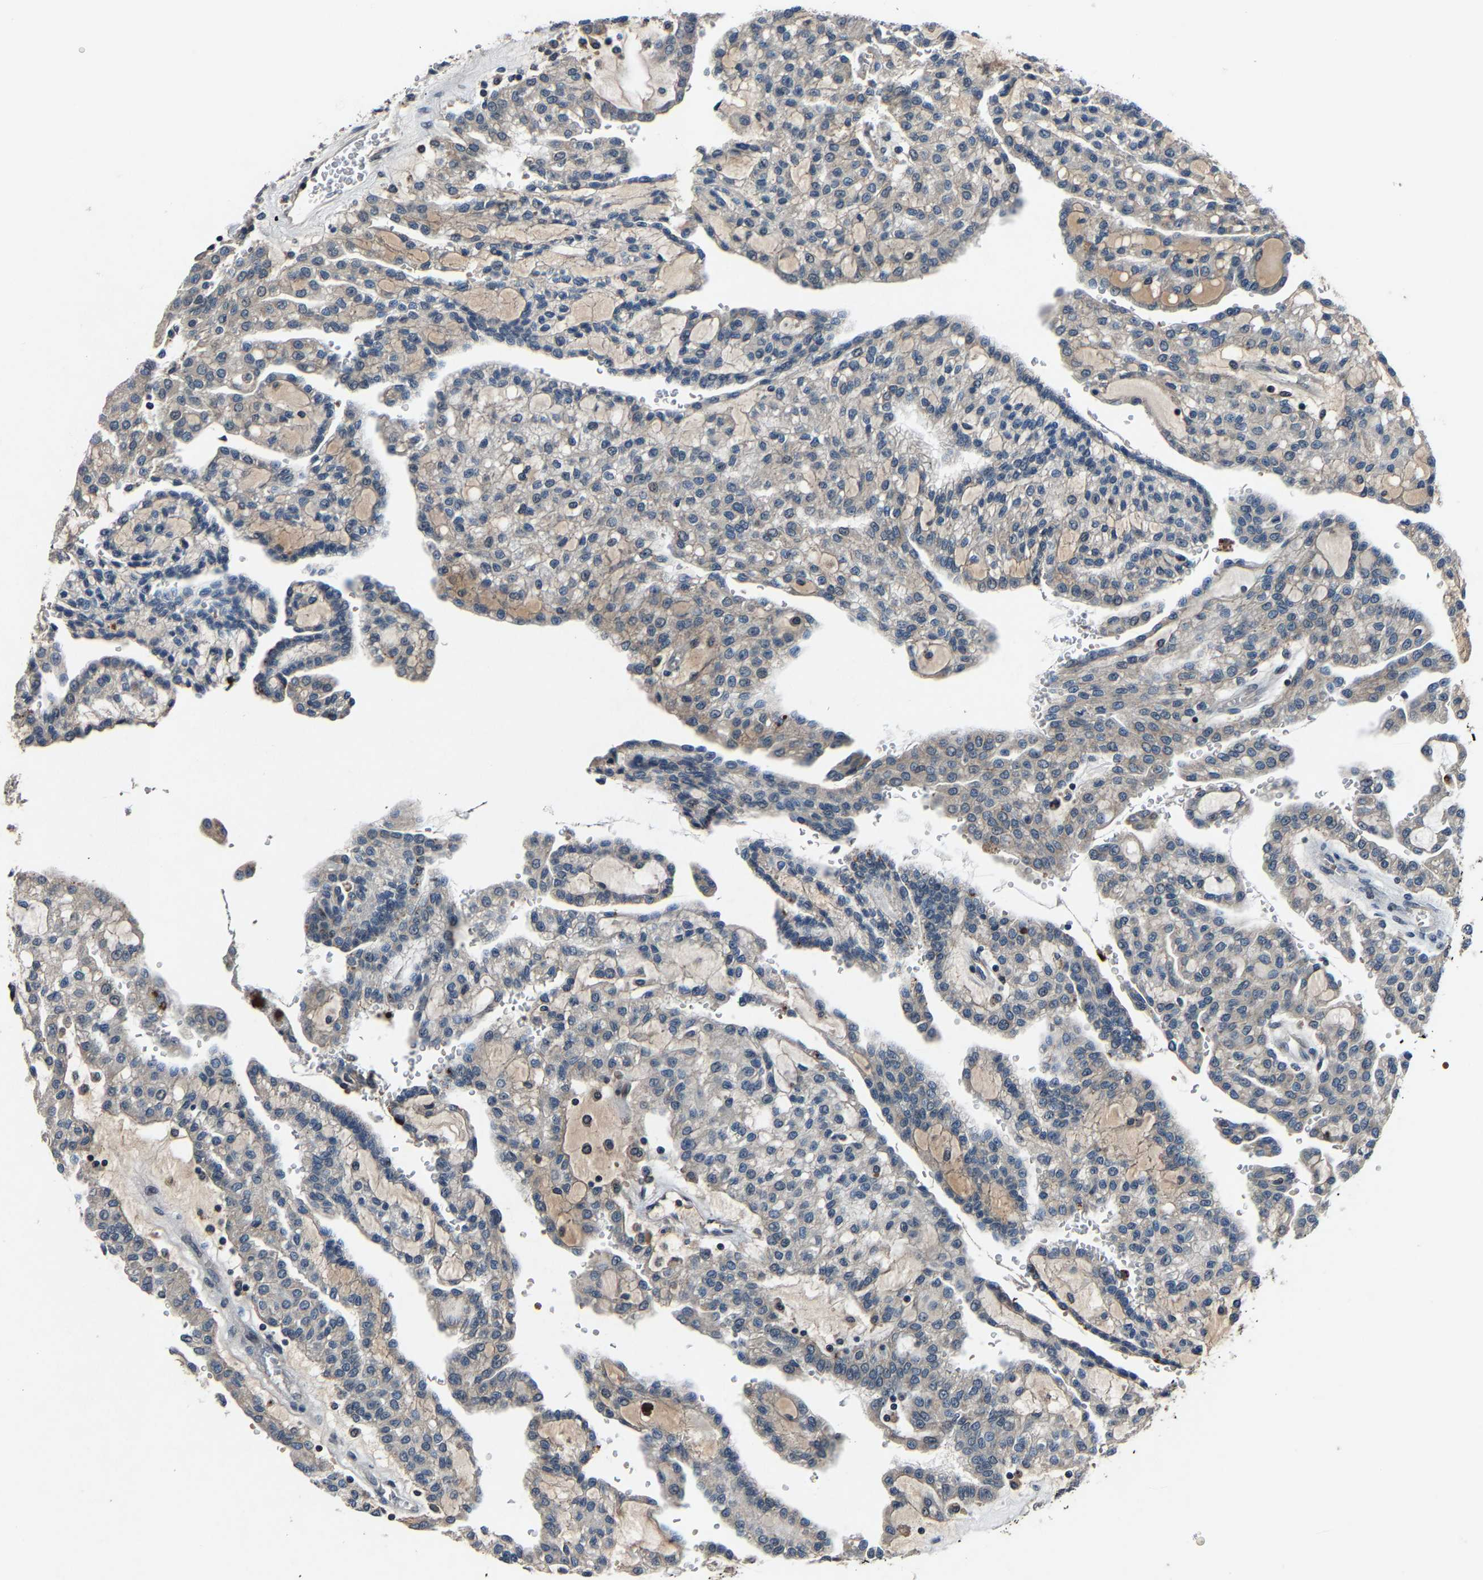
{"staining": {"intensity": "negative", "quantity": "none", "location": "none"}, "tissue": "renal cancer", "cell_type": "Tumor cells", "image_type": "cancer", "snomed": [{"axis": "morphology", "description": "Adenocarcinoma, NOS"}, {"axis": "topography", "description": "Kidney"}], "caption": "The image exhibits no staining of tumor cells in renal cancer (adenocarcinoma).", "gene": "PCNX2", "patient": {"sex": "male", "age": 63}}